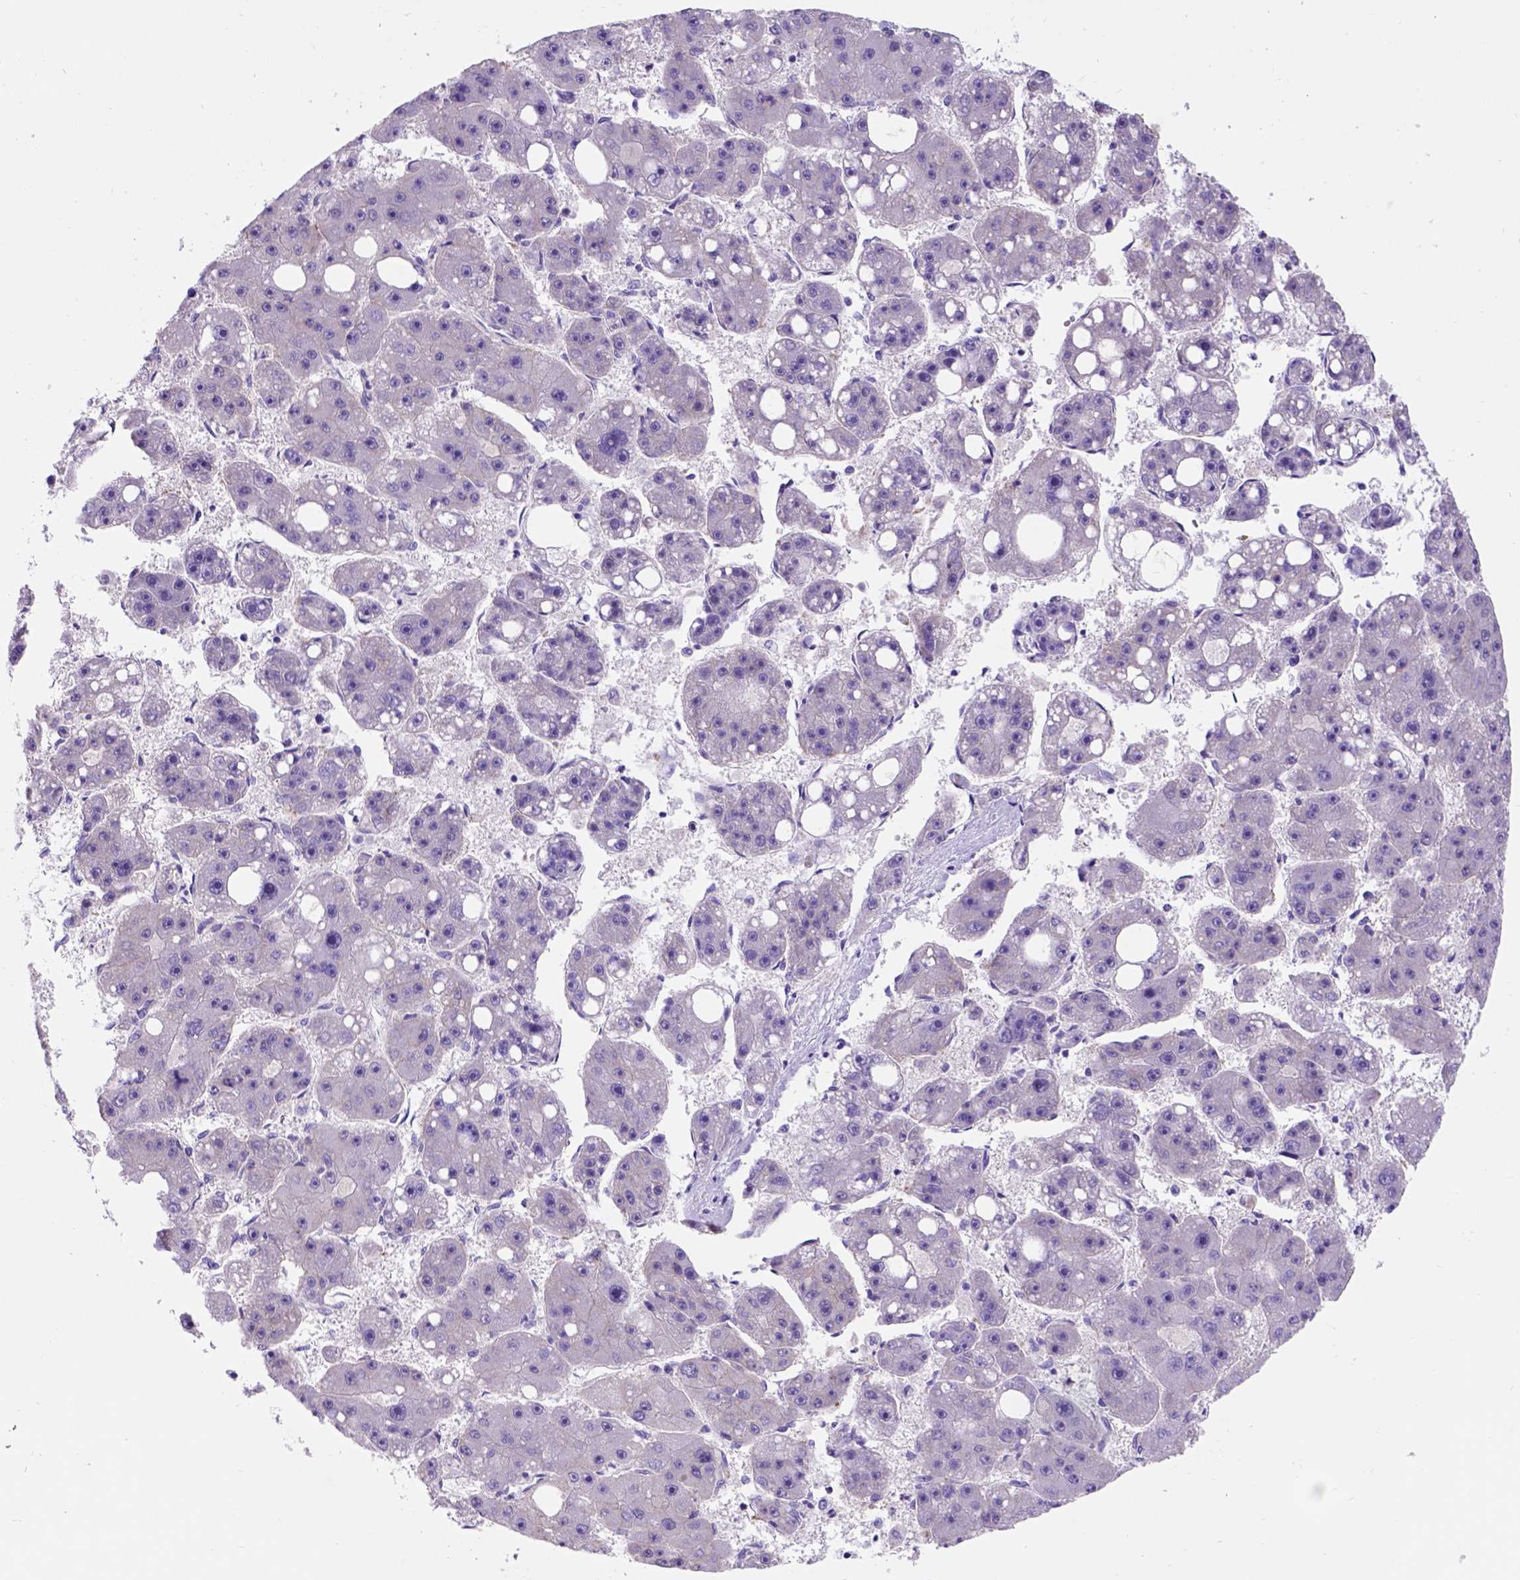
{"staining": {"intensity": "negative", "quantity": "none", "location": "none"}, "tissue": "liver cancer", "cell_type": "Tumor cells", "image_type": "cancer", "snomed": [{"axis": "morphology", "description": "Carcinoma, Hepatocellular, NOS"}, {"axis": "topography", "description": "Liver"}], "caption": "Immunohistochemical staining of liver cancer exhibits no significant positivity in tumor cells. Nuclei are stained in blue.", "gene": "EGFR", "patient": {"sex": "female", "age": 61}}